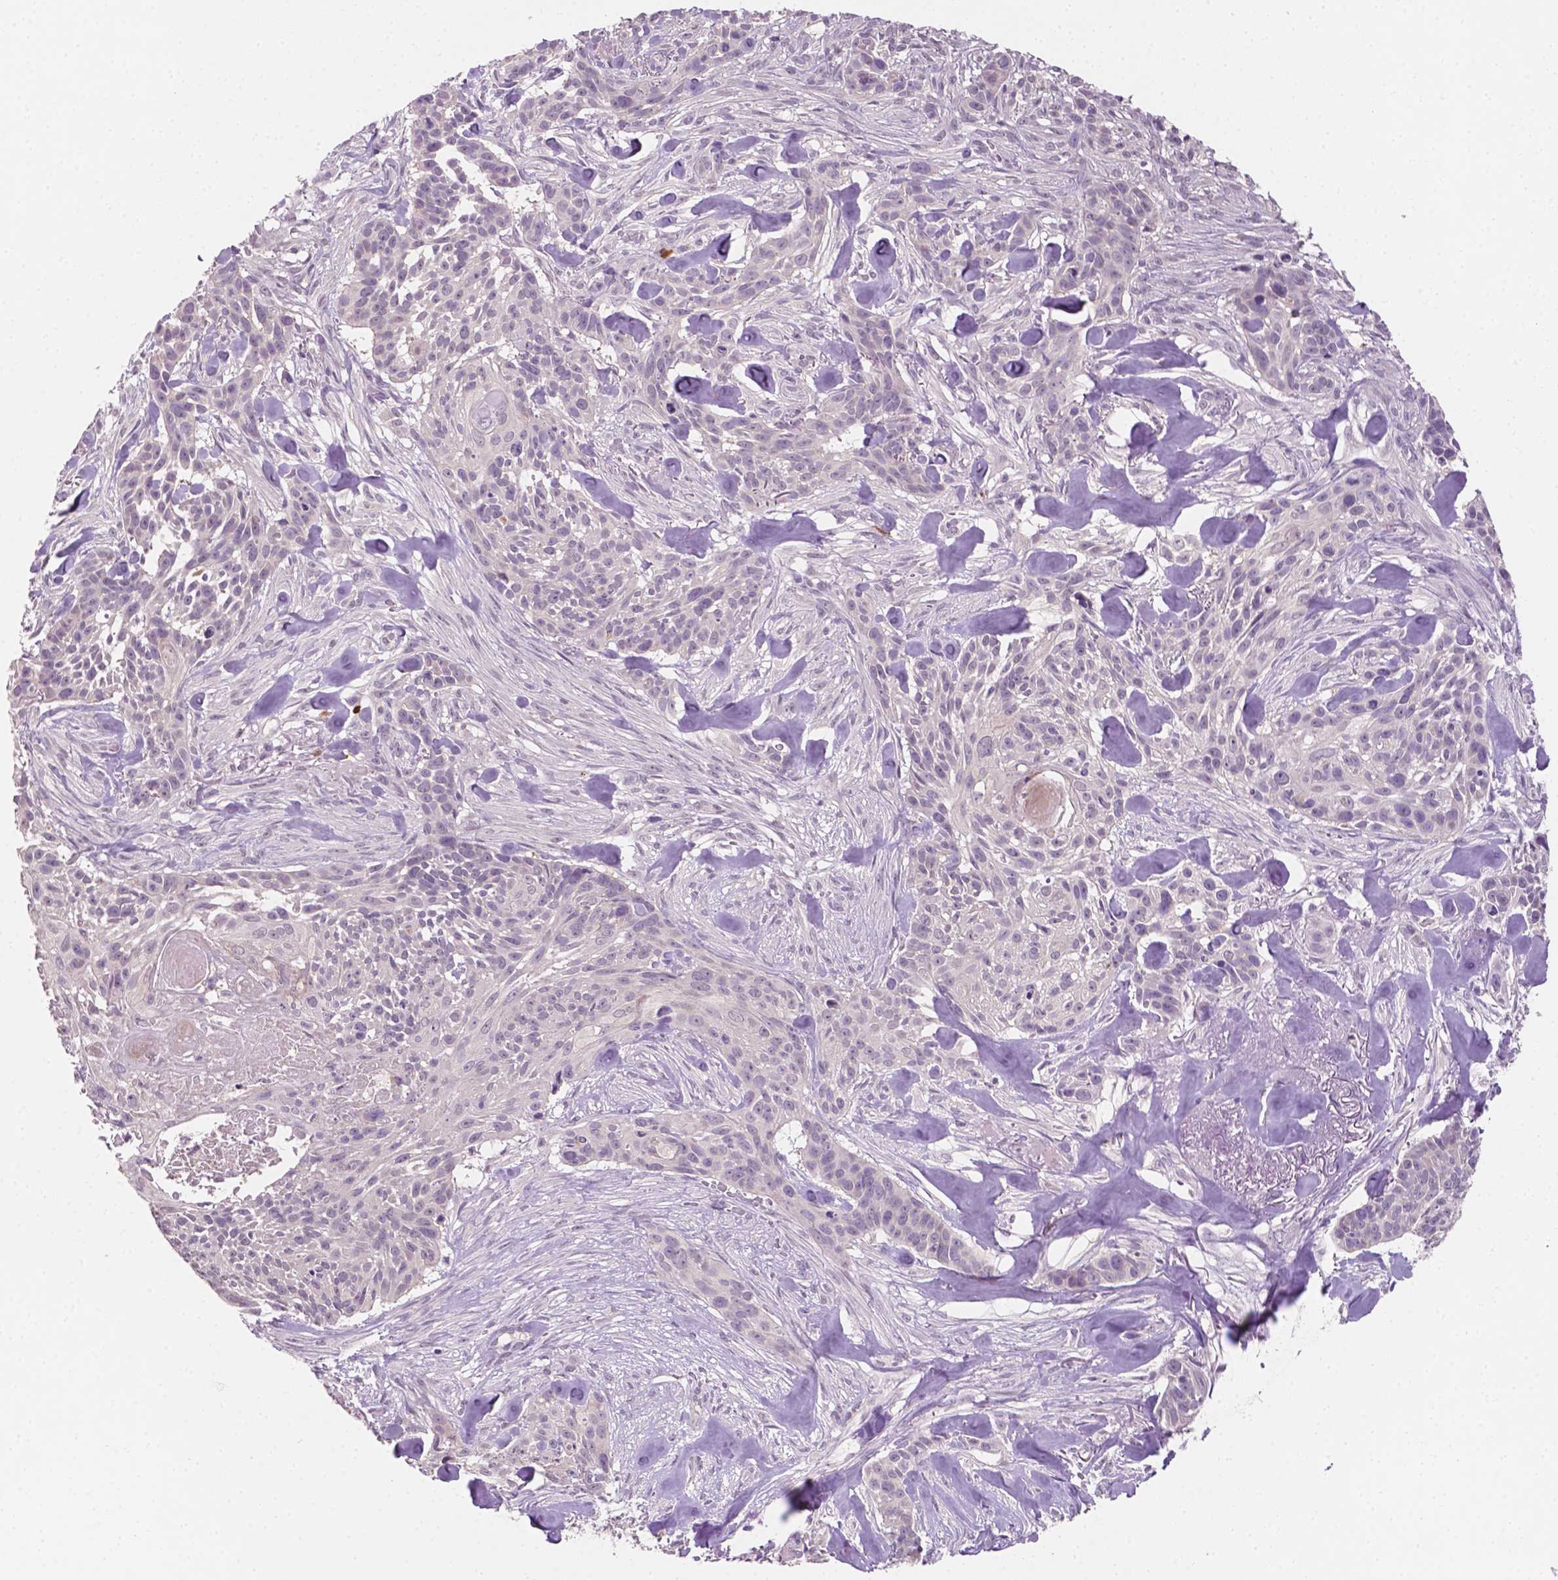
{"staining": {"intensity": "negative", "quantity": "none", "location": "none"}, "tissue": "skin cancer", "cell_type": "Tumor cells", "image_type": "cancer", "snomed": [{"axis": "morphology", "description": "Basal cell carcinoma"}, {"axis": "topography", "description": "Skin"}], "caption": "DAB (3,3'-diaminobenzidine) immunohistochemical staining of skin cancer (basal cell carcinoma) displays no significant staining in tumor cells.", "gene": "MROH6", "patient": {"sex": "male", "age": 87}}